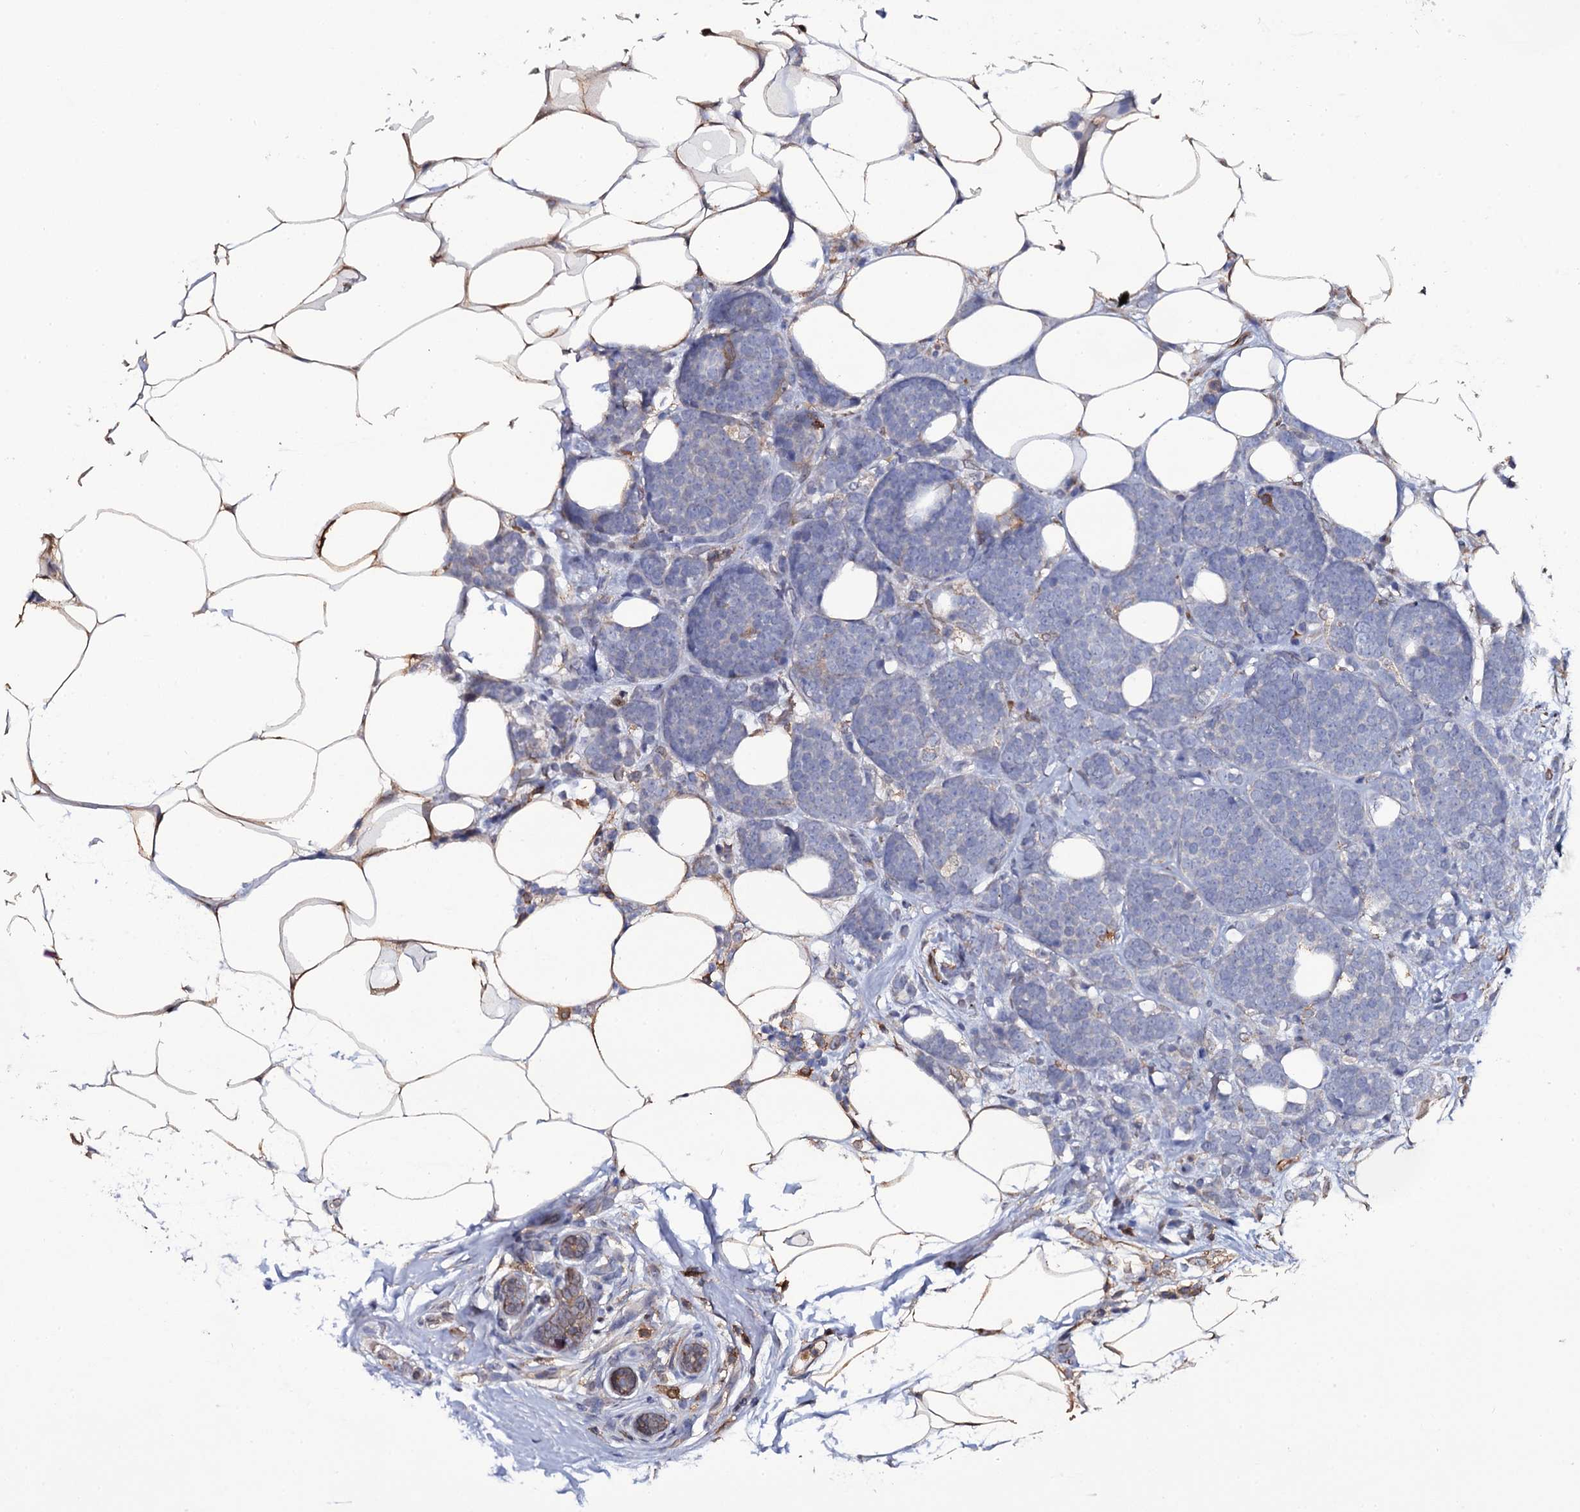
{"staining": {"intensity": "negative", "quantity": "none", "location": "none"}, "tissue": "breast cancer", "cell_type": "Tumor cells", "image_type": "cancer", "snomed": [{"axis": "morphology", "description": "Lobular carcinoma"}, {"axis": "topography", "description": "Breast"}], "caption": "Image shows no protein expression in tumor cells of breast cancer tissue.", "gene": "TTC23", "patient": {"sex": "female", "age": 58}}